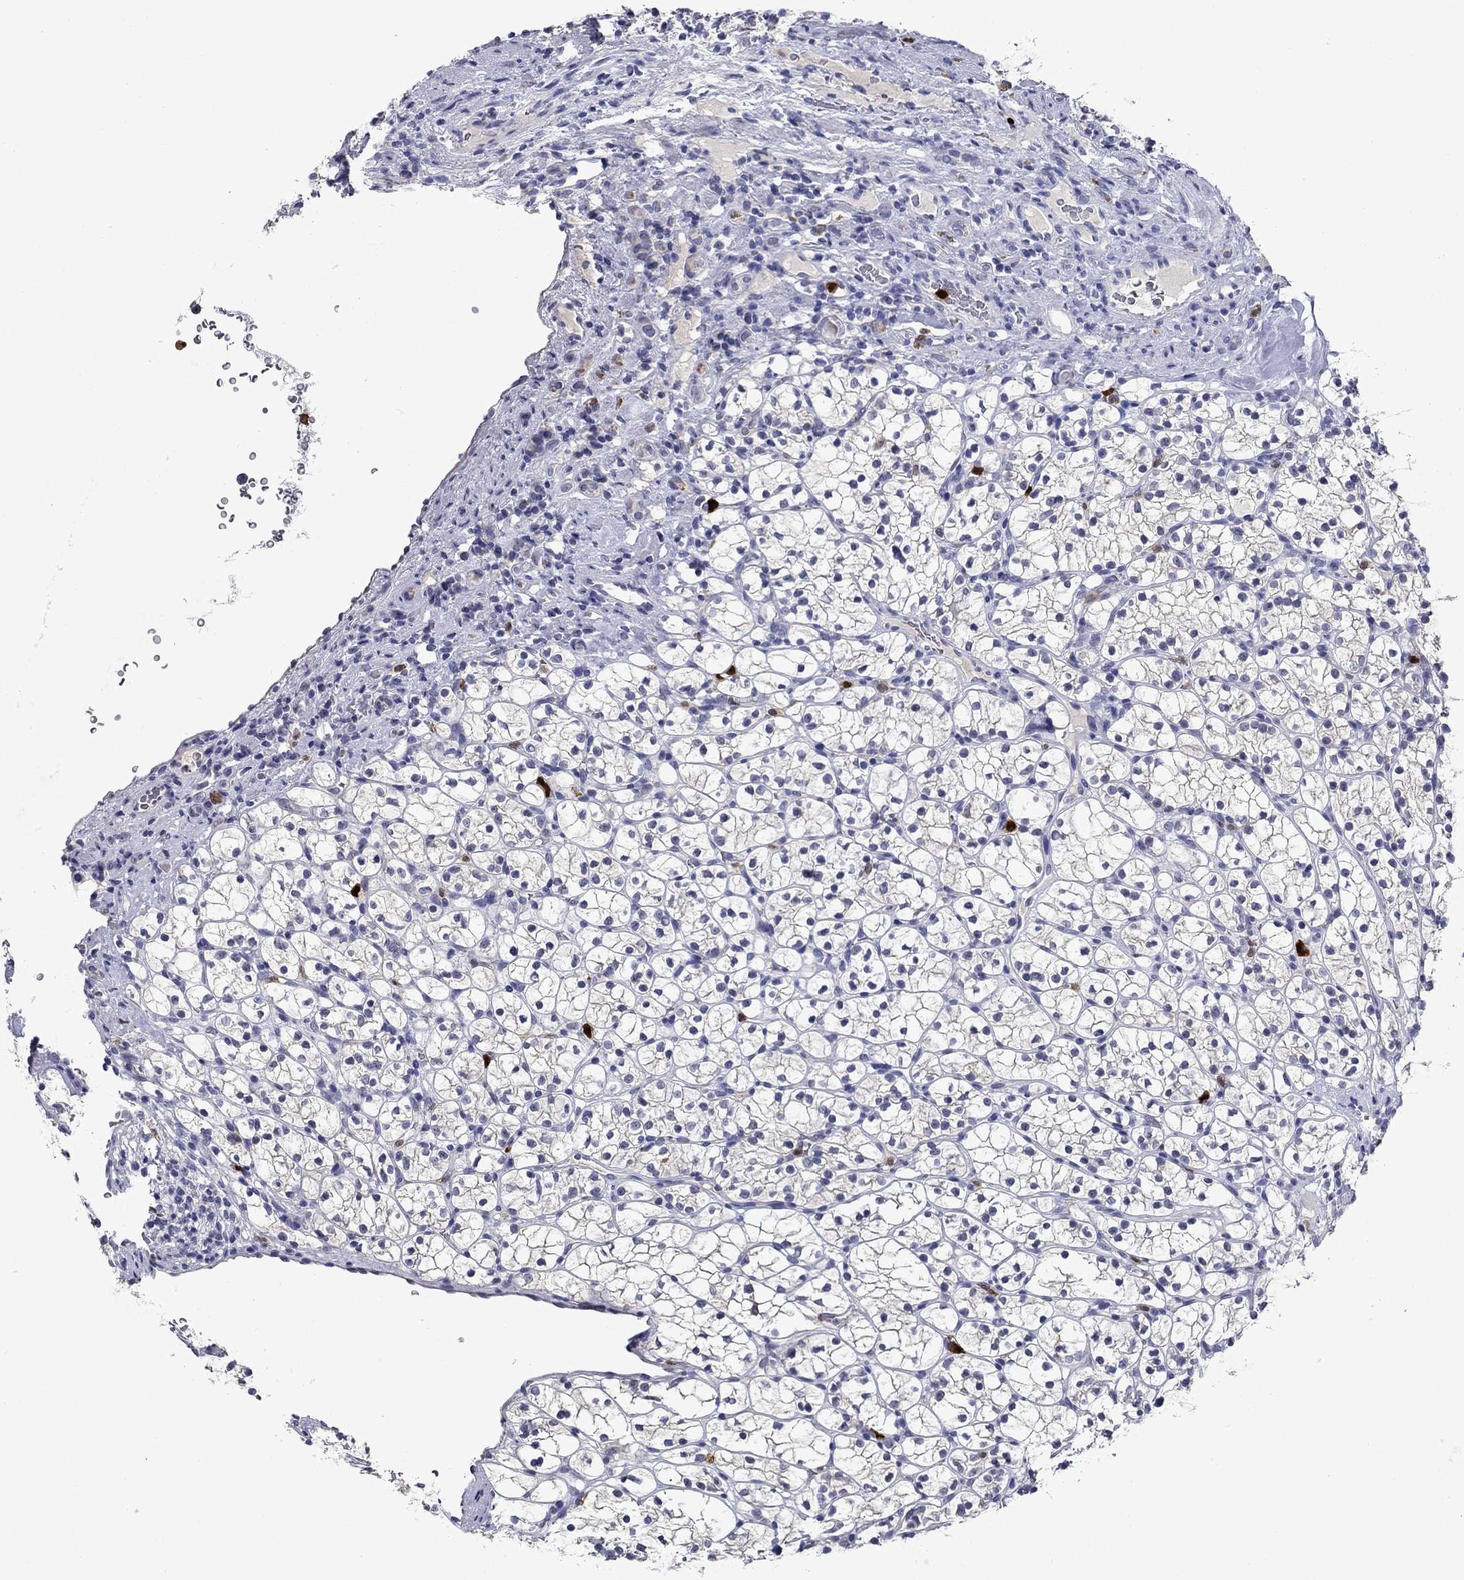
{"staining": {"intensity": "negative", "quantity": "none", "location": "none"}, "tissue": "renal cancer", "cell_type": "Tumor cells", "image_type": "cancer", "snomed": [{"axis": "morphology", "description": "Adenocarcinoma, NOS"}, {"axis": "topography", "description": "Kidney"}], "caption": "Immunohistochemistry (IHC) of human adenocarcinoma (renal) shows no positivity in tumor cells. (Brightfield microscopy of DAB immunohistochemistry (IHC) at high magnification).", "gene": "IRF5", "patient": {"sex": "female", "age": 89}}